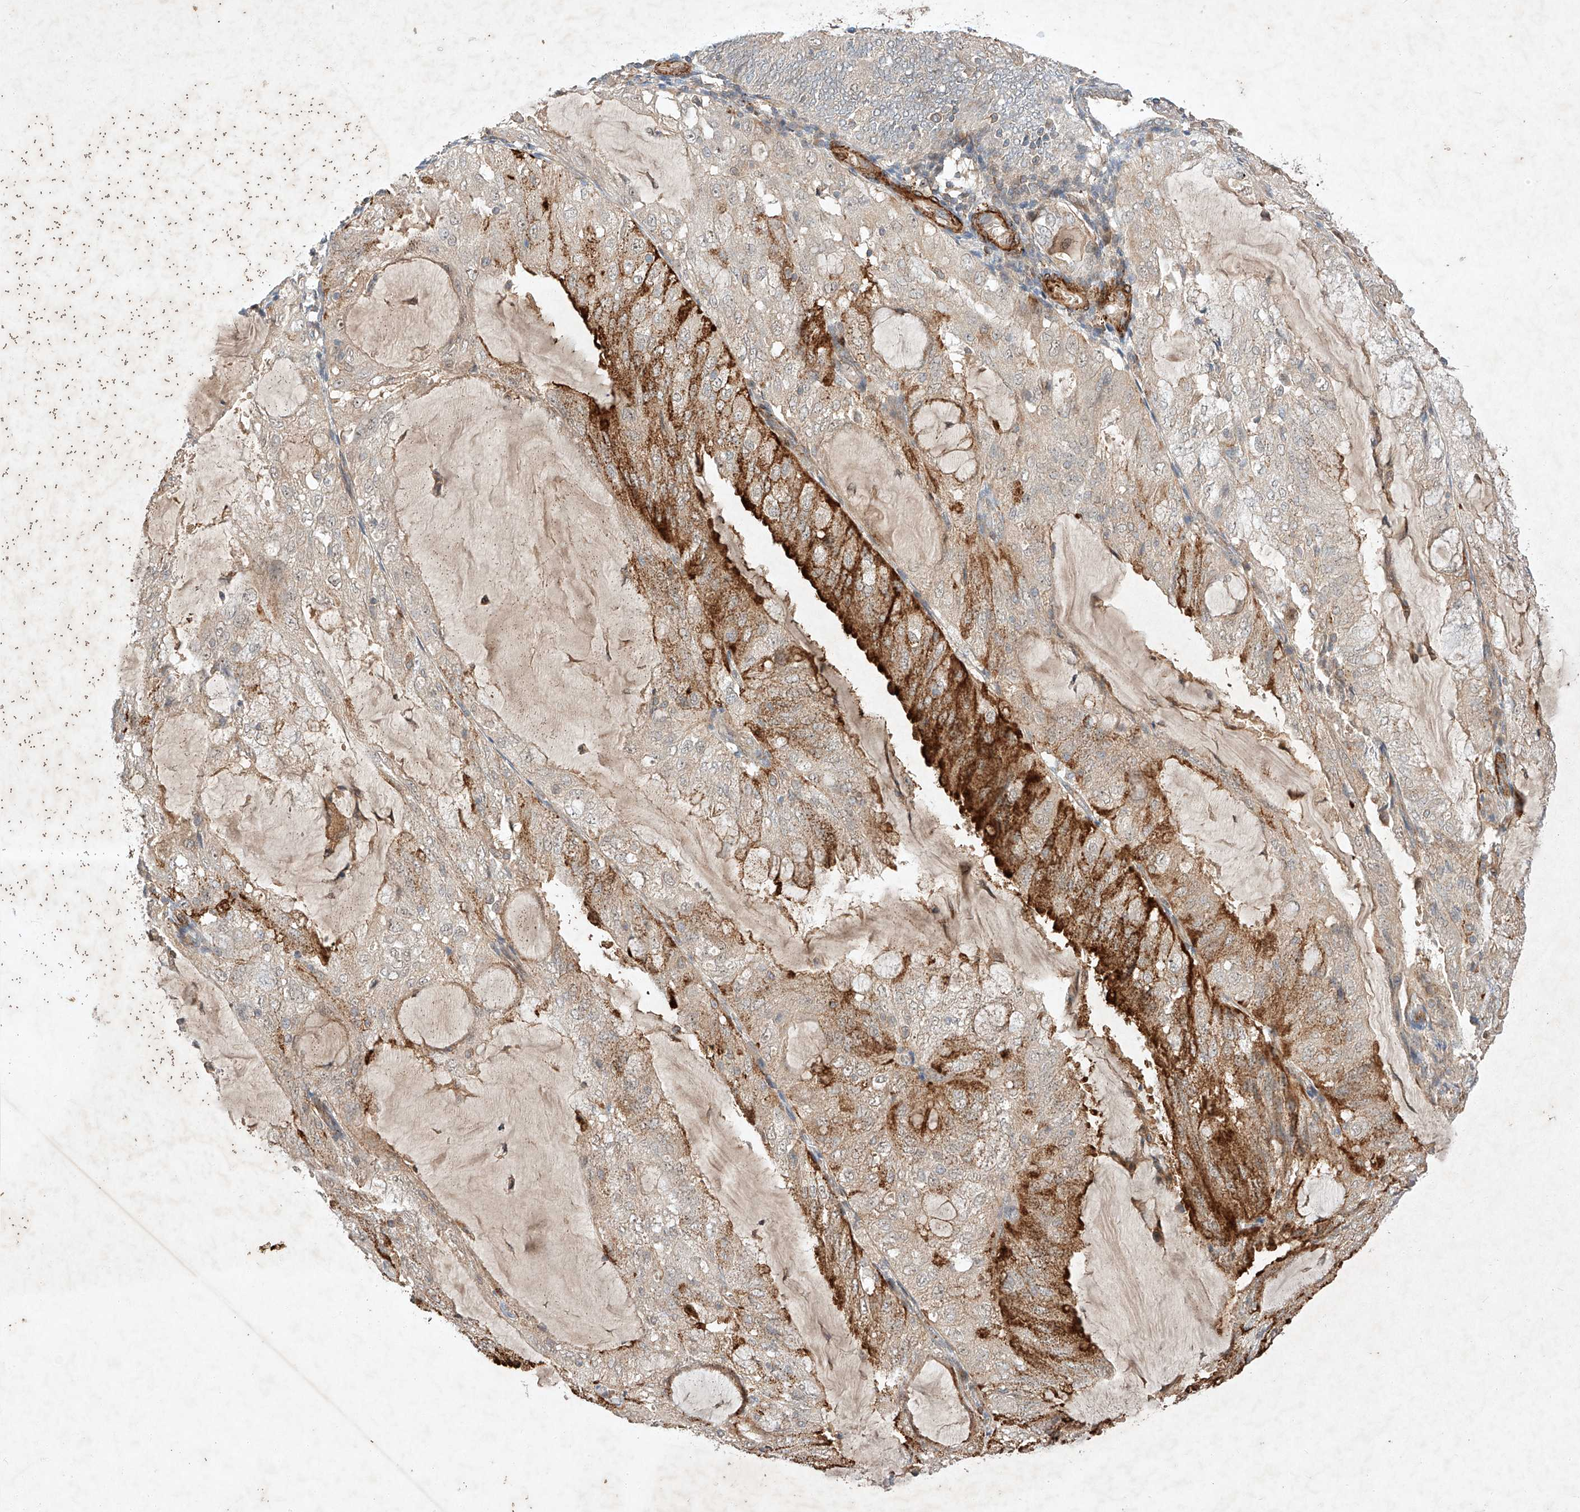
{"staining": {"intensity": "strong", "quantity": "<25%", "location": "cytoplasmic/membranous"}, "tissue": "endometrial cancer", "cell_type": "Tumor cells", "image_type": "cancer", "snomed": [{"axis": "morphology", "description": "Adenocarcinoma, NOS"}, {"axis": "topography", "description": "Endometrium"}], "caption": "Tumor cells show strong cytoplasmic/membranous expression in approximately <25% of cells in adenocarcinoma (endometrial).", "gene": "ARHGAP33", "patient": {"sex": "female", "age": 81}}